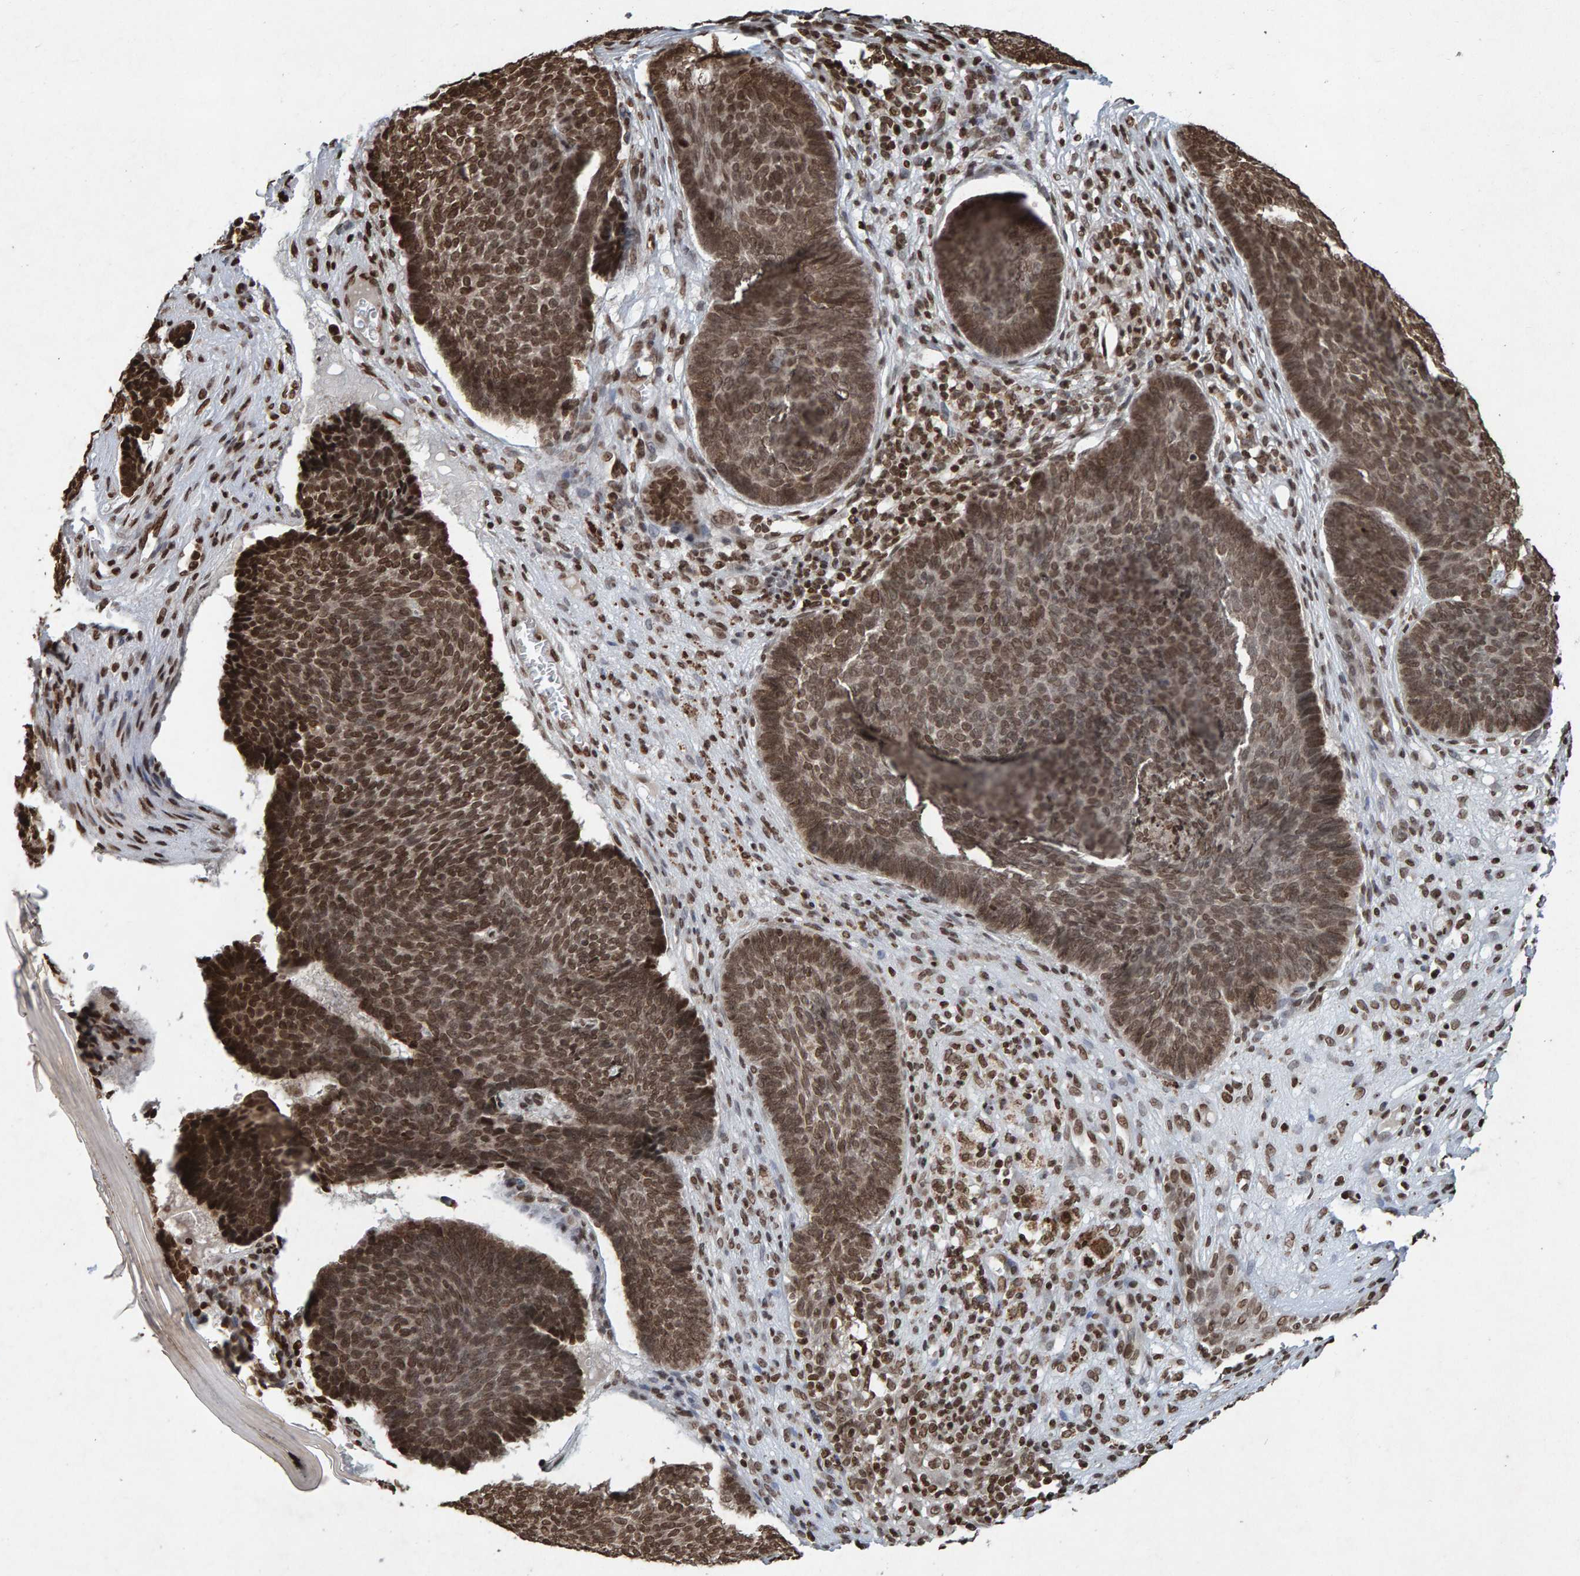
{"staining": {"intensity": "strong", "quantity": ">75%", "location": "nuclear"}, "tissue": "skin cancer", "cell_type": "Tumor cells", "image_type": "cancer", "snomed": [{"axis": "morphology", "description": "Basal cell carcinoma"}, {"axis": "topography", "description": "Skin"}], "caption": "An IHC micrograph of neoplastic tissue is shown. Protein staining in brown shows strong nuclear positivity in skin cancer within tumor cells.", "gene": "H2AZ1", "patient": {"sex": "male", "age": 84}}